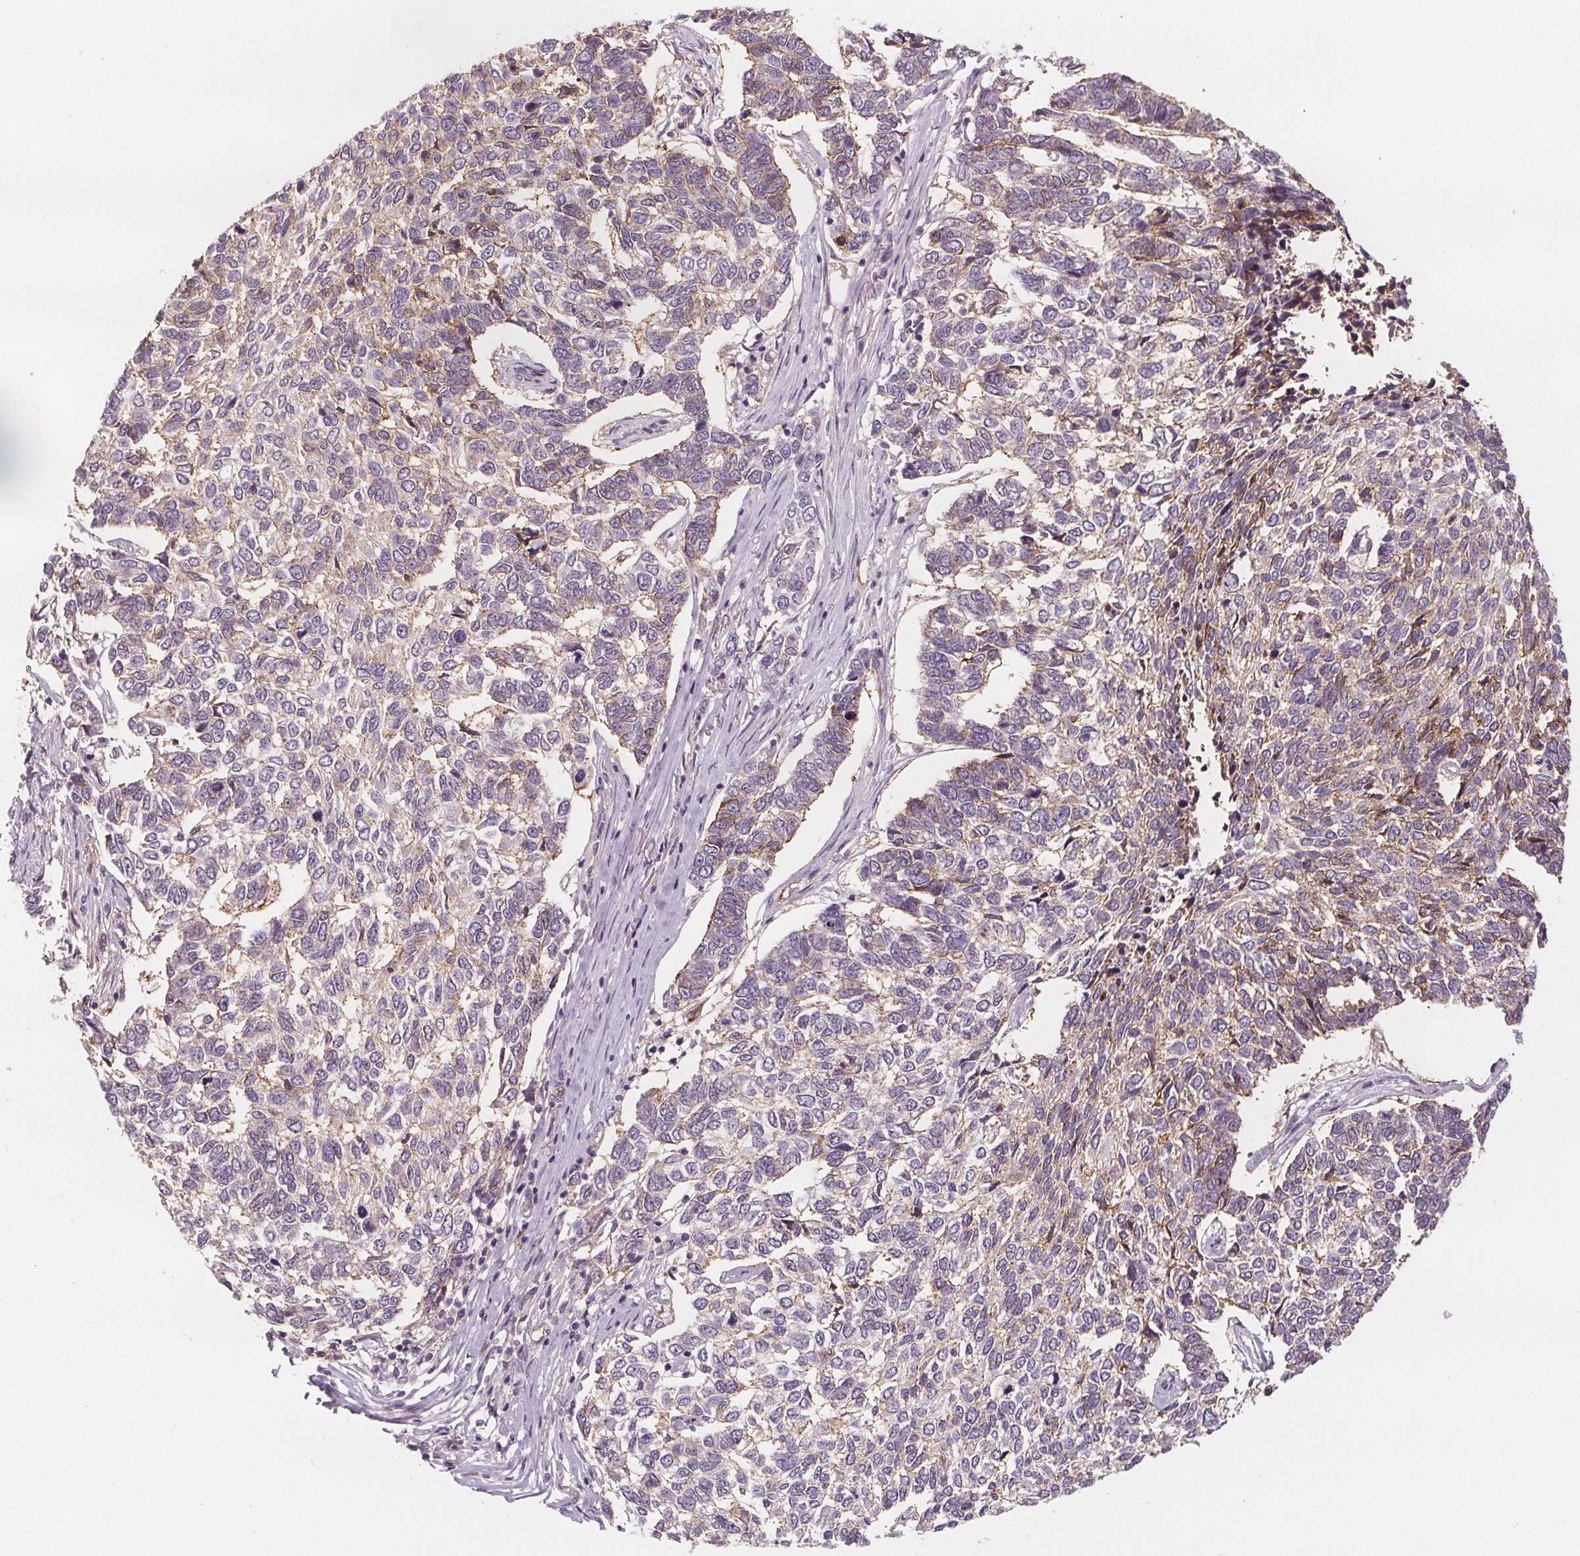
{"staining": {"intensity": "moderate", "quantity": "25%-75%", "location": "cytoplasmic/membranous"}, "tissue": "skin cancer", "cell_type": "Tumor cells", "image_type": "cancer", "snomed": [{"axis": "morphology", "description": "Basal cell carcinoma"}, {"axis": "topography", "description": "Skin"}], "caption": "Protein staining of skin cancer tissue demonstrates moderate cytoplasmic/membranous positivity in approximately 25%-75% of tumor cells. The staining is performed using DAB (3,3'-diaminobenzidine) brown chromogen to label protein expression. The nuclei are counter-stained blue using hematoxylin.", "gene": "ATP1A1", "patient": {"sex": "female", "age": 65}}